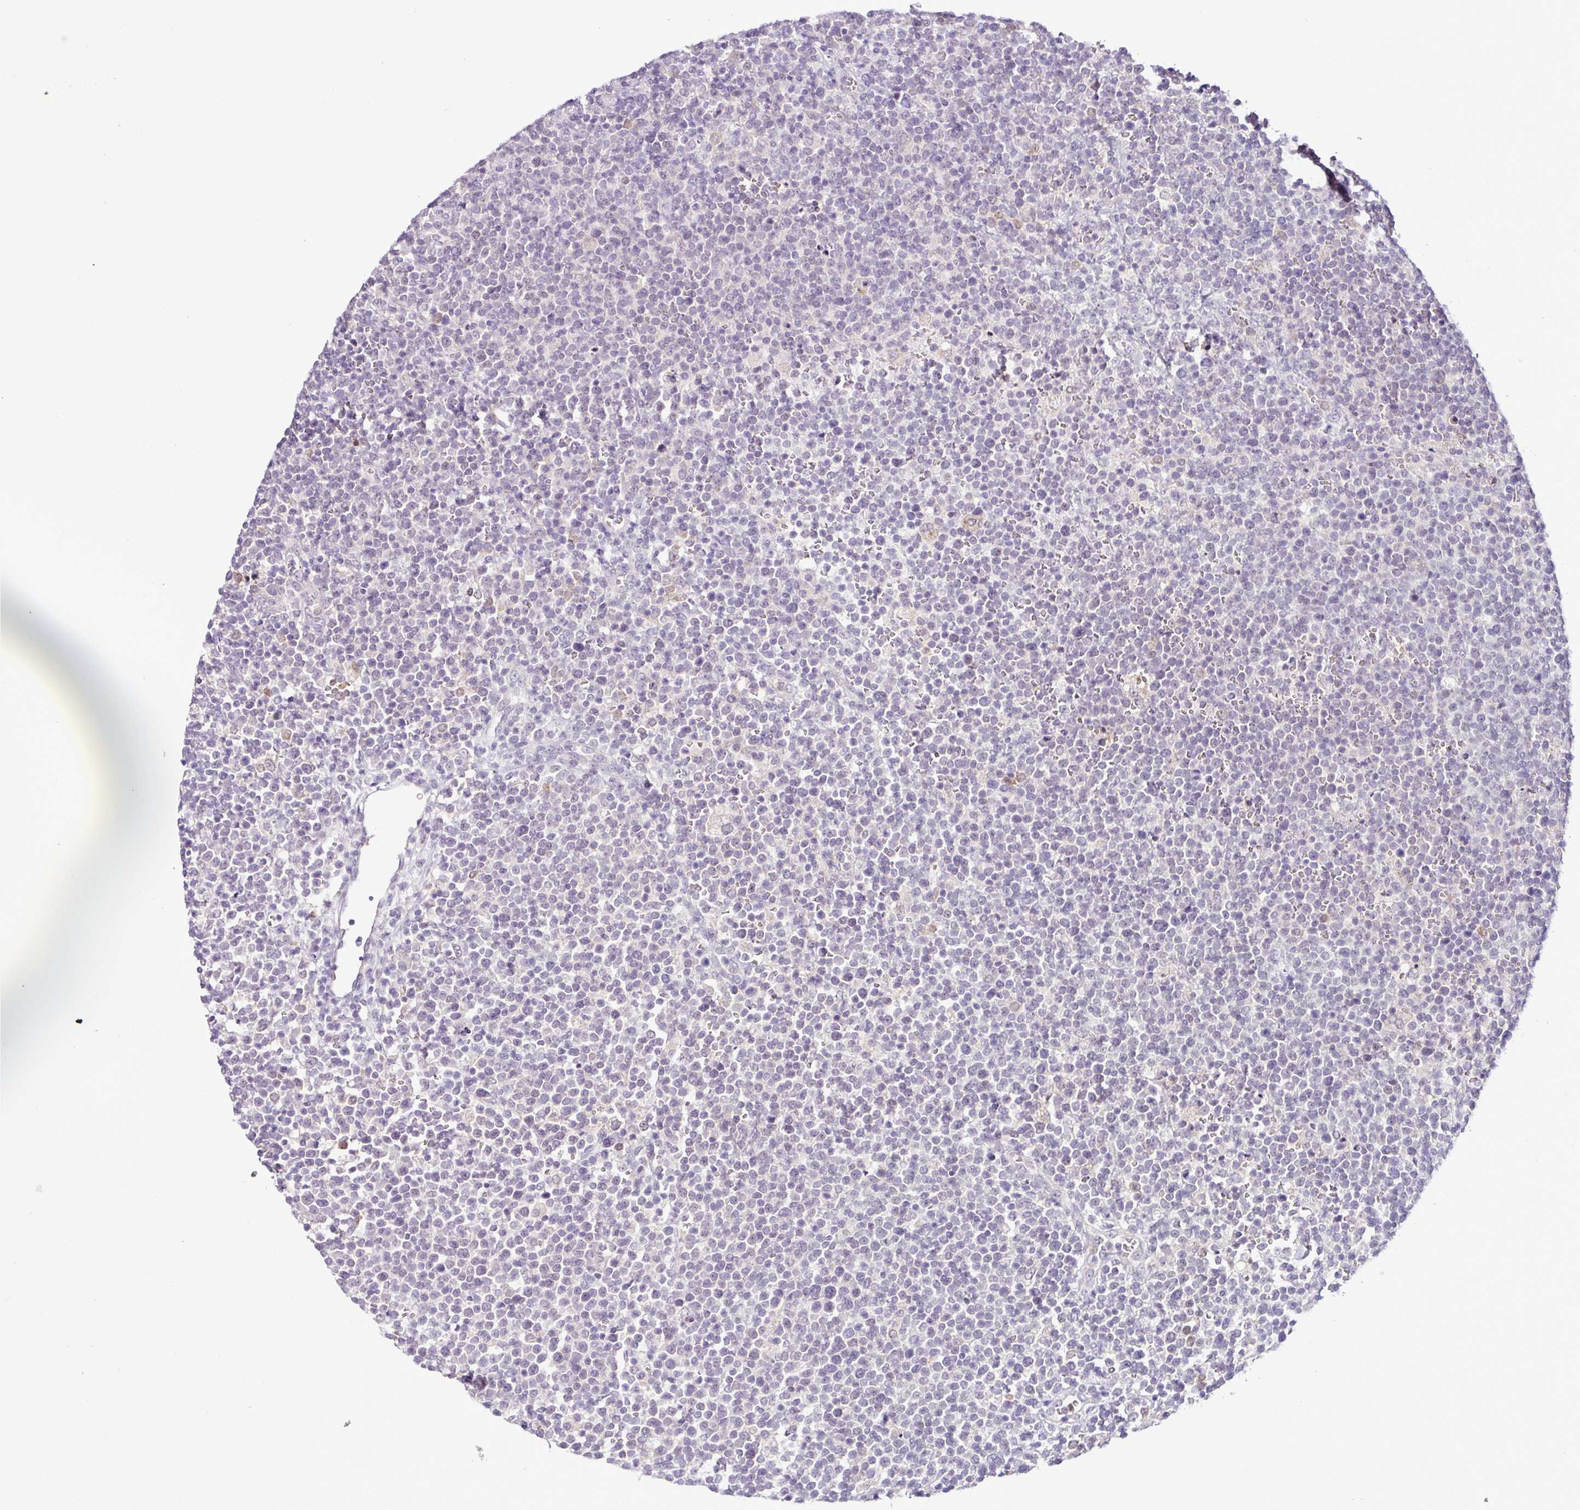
{"staining": {"intensity": "negative", "quantity": "none", "location": "none"}, "tissue": "lymphoma", "cell_type": "Tumor cells", "image_type": "cancer", "snomed": [{"axis": "morphology", "description": "Malignant lymphoma, non-Hodgkin's type, High grade"}, {"axis": "topography", "description": "Lymph node"}], "caption": "Tumor cells are negative for protein expression in human high-grade malignant lymphoma, non-Hodgkin's type. (DAB (3,3'-diaminobenzidine) immunohistochemistry (IHC) visualized using brightfield microscopy, high magnification).", "gene": "TONSL", "patient": {"sex": "male", "age": 61}}